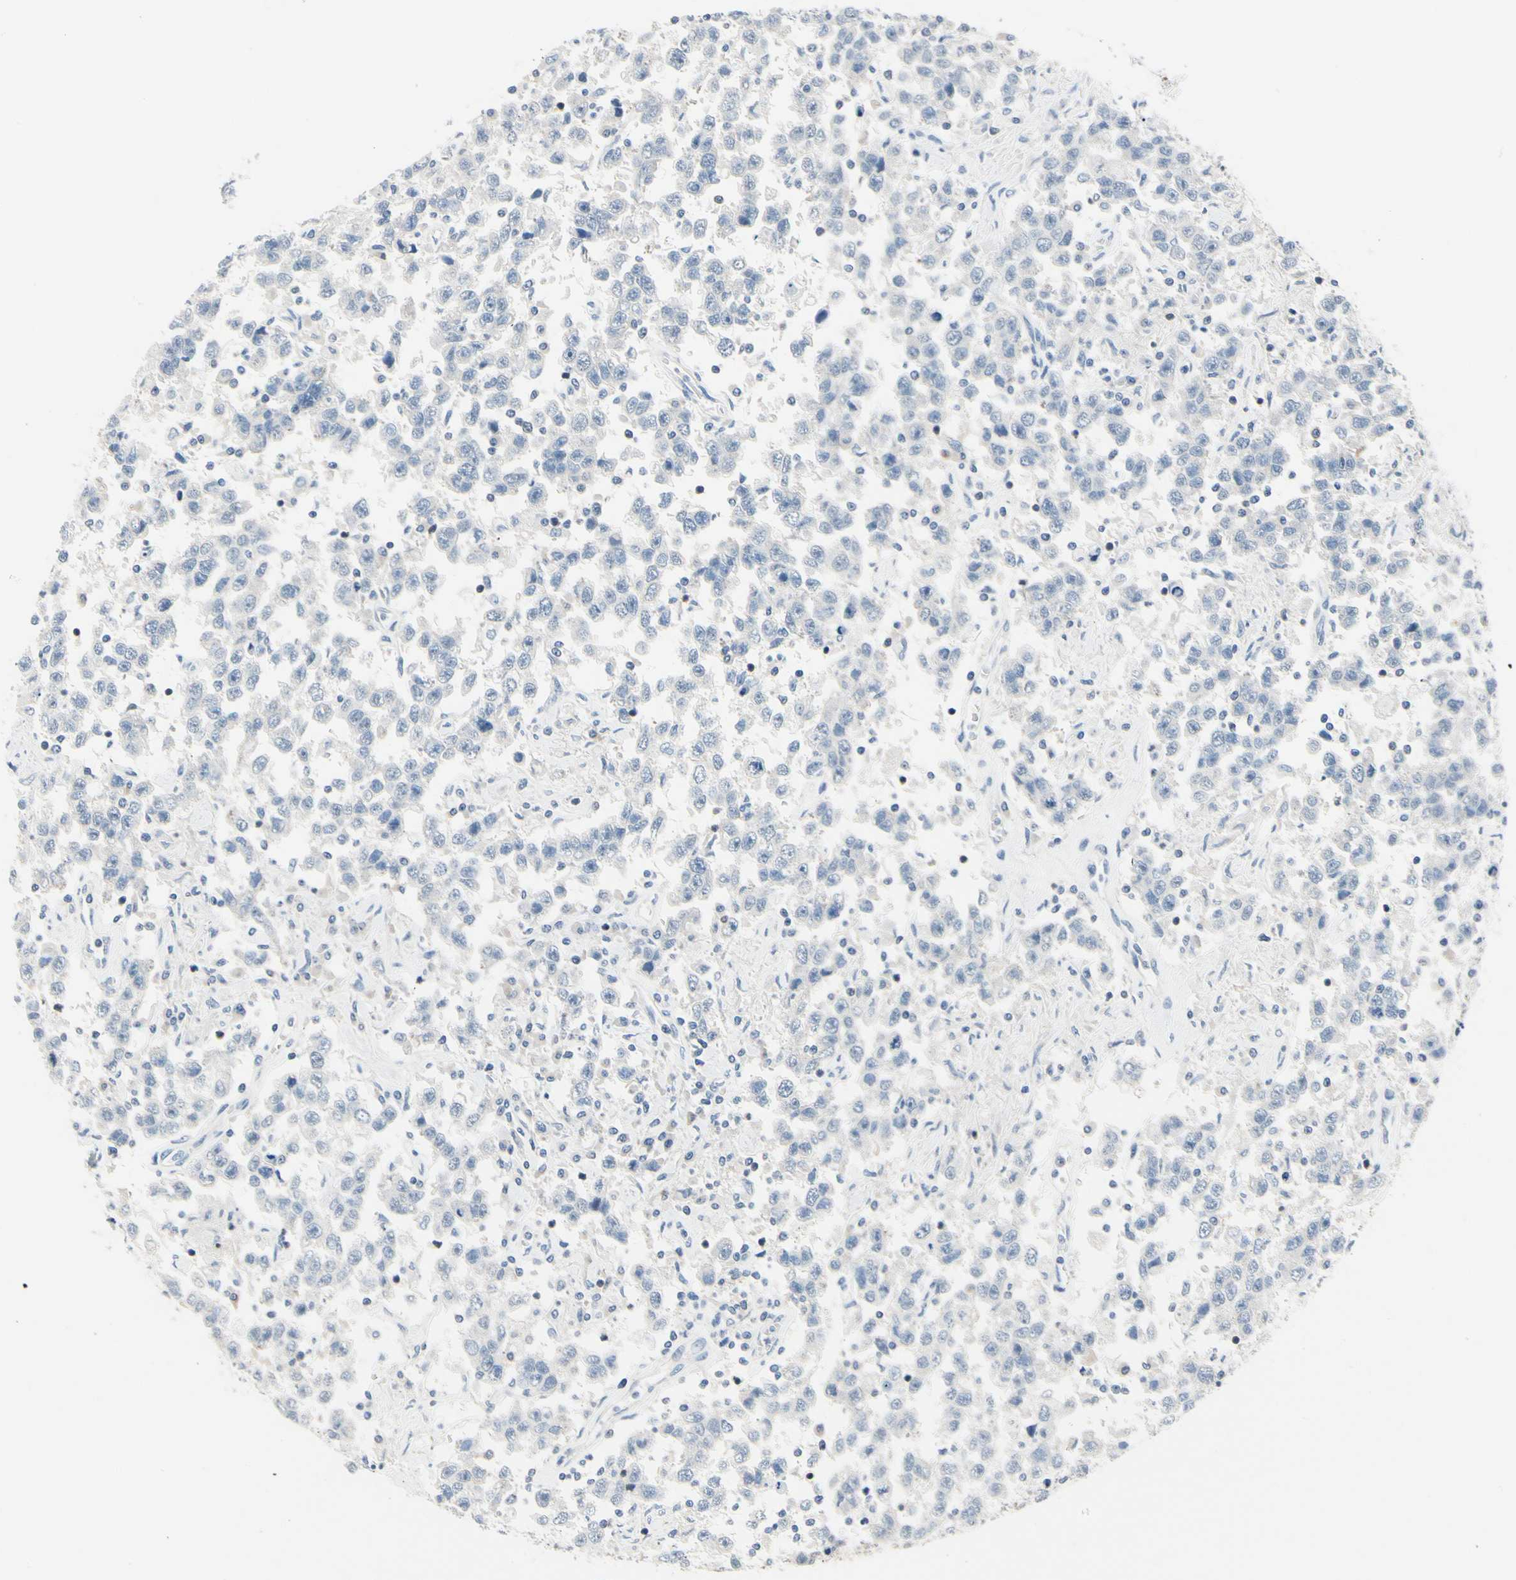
{"staining": {"intensity": "negative", "quantity": "none", "location": "none"}, "tissue": "testis cancer", "cell_type": "Tumor cells", "image_type": "cancer", "snomed": [{"axis": "morphology", "description": "Seminoma, NOS"}, {"axis": "topography", "description": "Testis"}], "caption": "This is a image of immunohistochemistry staining of testis cancer (seminoma), which shows no positivity in tumor cells. (Brightfield microscopy of DAB (3,3'-diaminobenzidine) IHC at high magnification).", "gene": "NFATC2", "patient": {"sex": "male", "age": 41}}